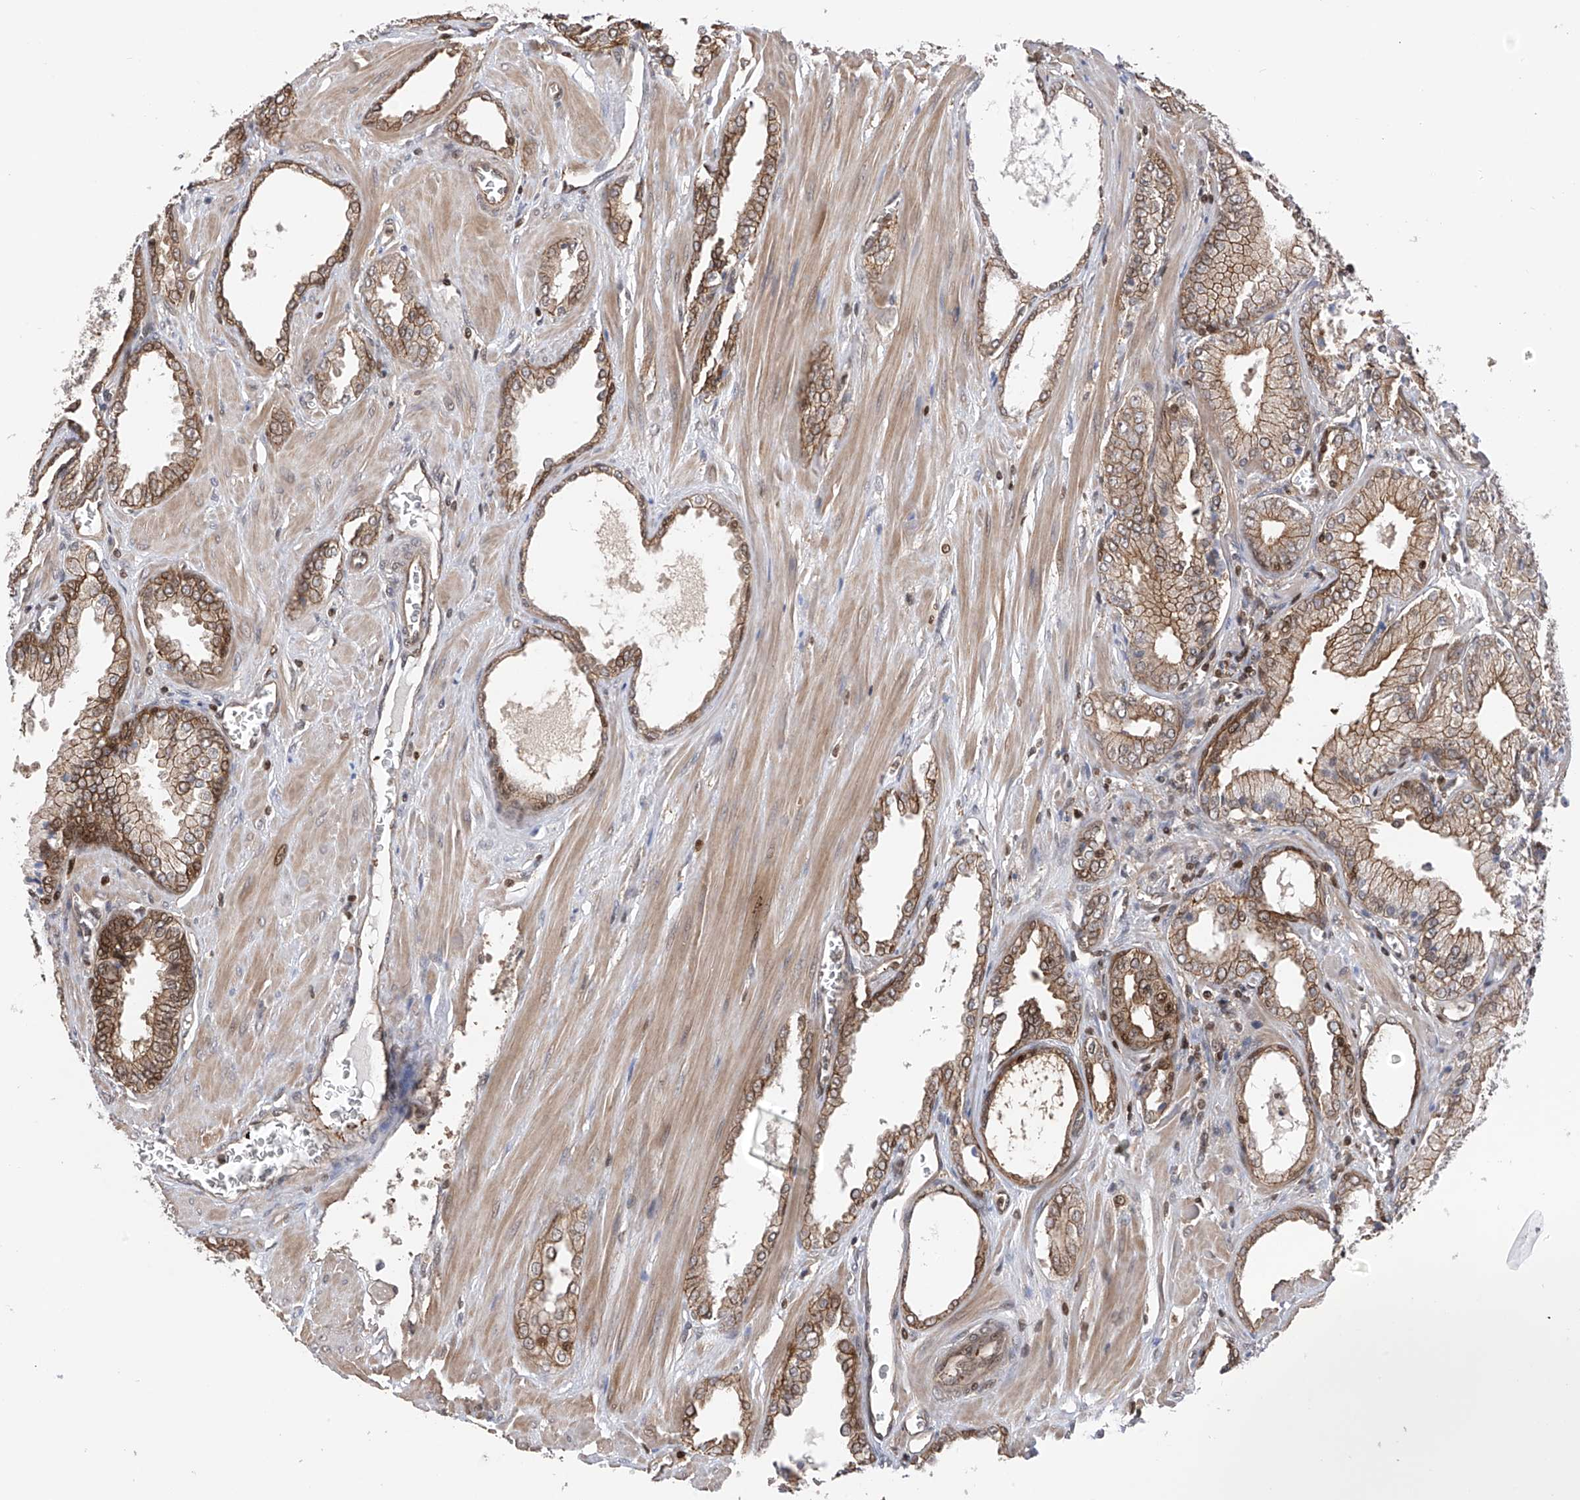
{"staining": {"intensity": "moderate", "quantity": "25%-75%", "location": "cytoplasmic/membranous"}, "tissue": "prostate cancer", "cell_type": "Tumor cells", "image_type": "cancer", "snomed": [{"axis": "morphology", "description": "Adenocarcinoma, Low grade"}, {"axis": "topography", "description": "Prostate"}], "caption": "A brown stain shows moderate cytoplasmic/membranous positivity of a protein in human prostate adenocarcinoma (low-grade) tumor cells.", "gene": "DNAJC9", "patient": {"sex": "male", "age": 67}}